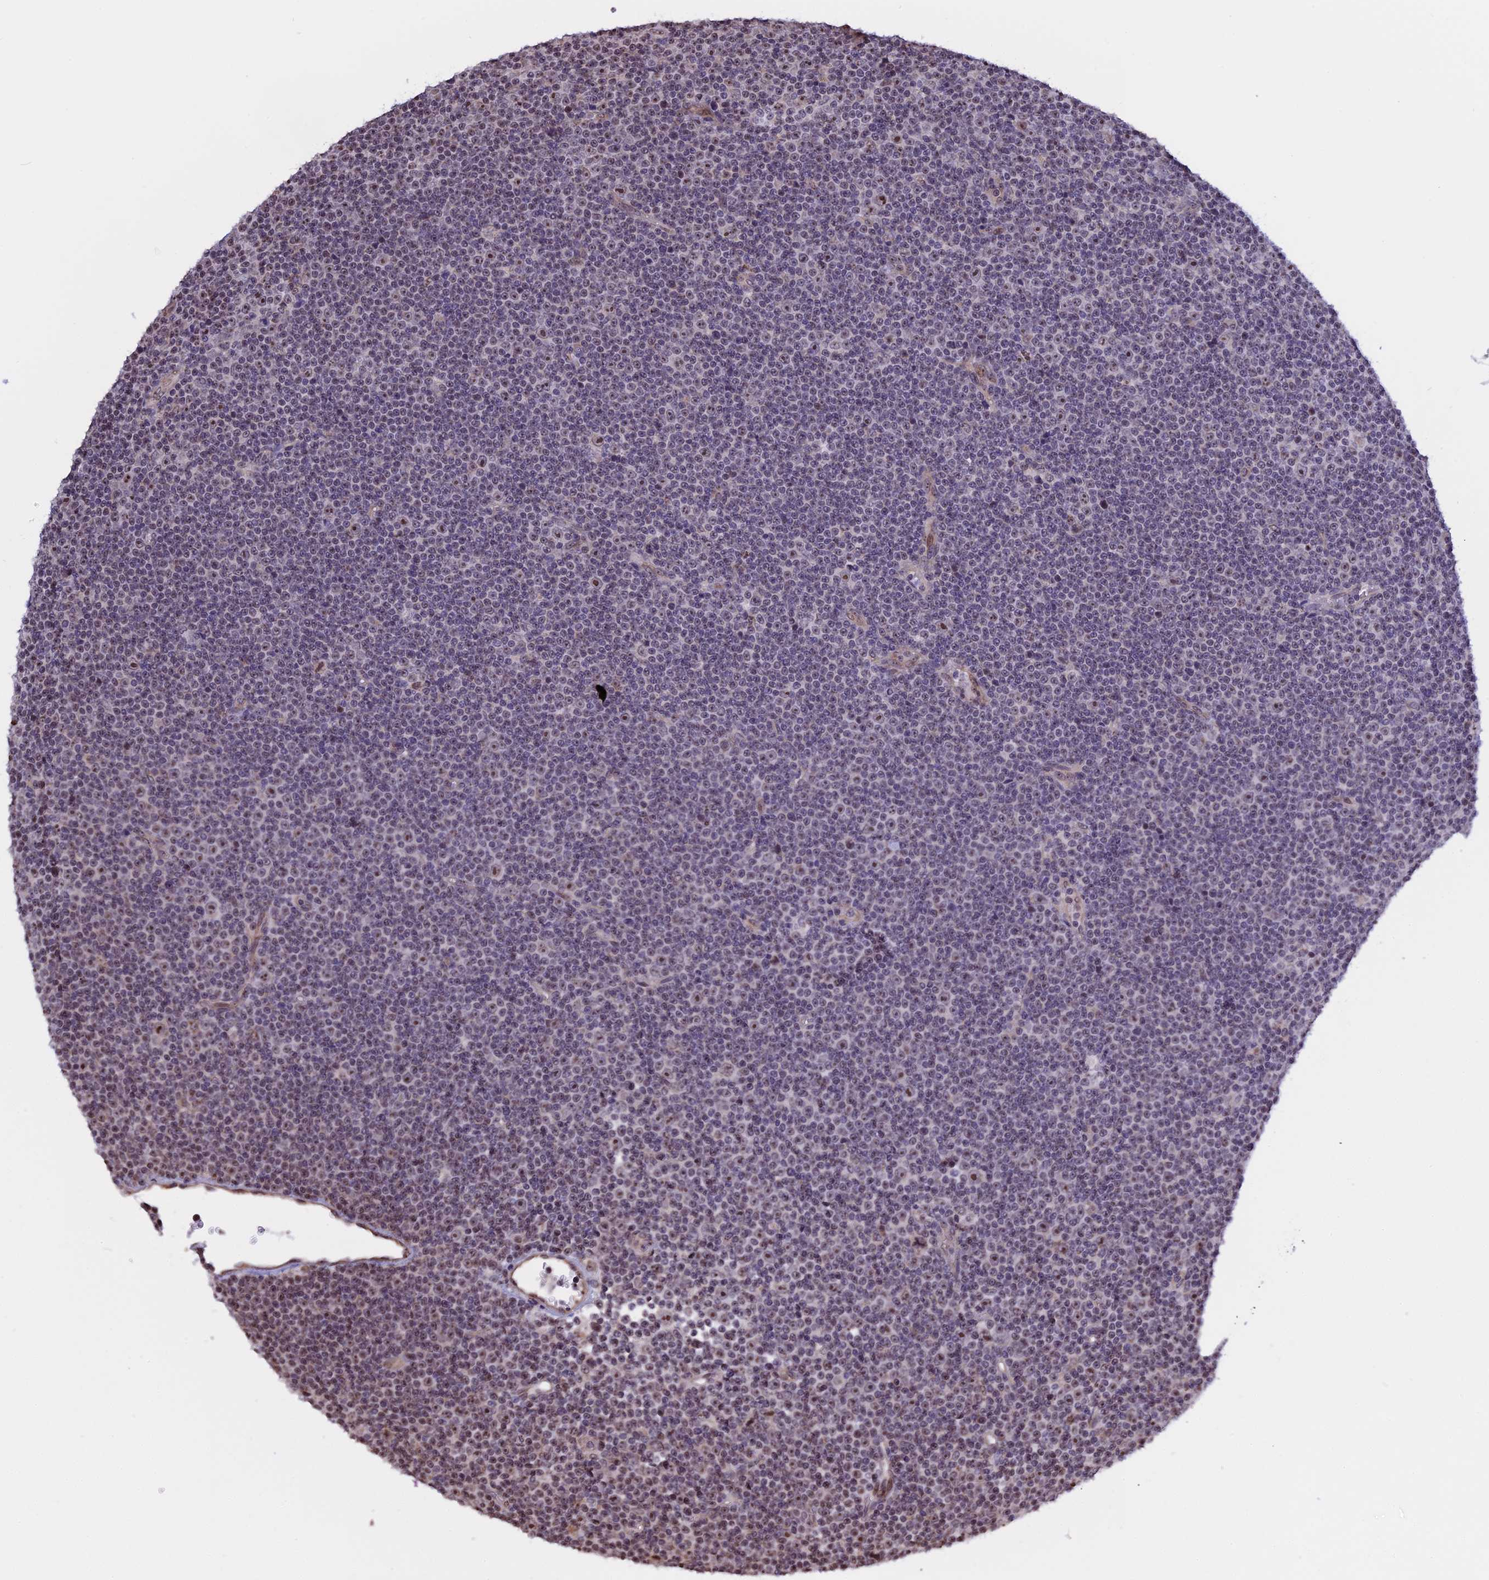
{"staining": {"intensity": "weak", "quantity": "<25%", "location": "nuclear"}, "tissue": "lymphoma", "cell_type": "Tumor cells", "image_type": "cancer", "snomed": [{"axis": "morphology", "description": "Malignant lymphoma, non-Hodgkin's type, Low grade"}, {"axis": "topography", "description": "Lymph node"}], "caption": "Immunohistochemistry micrograph of neoplastic tissue: human lymphoma stained with DAB exhibits no significant protein staining in tumor cells.", "gene": "MGA", "patient": {"sex": "female", "age": 67}}